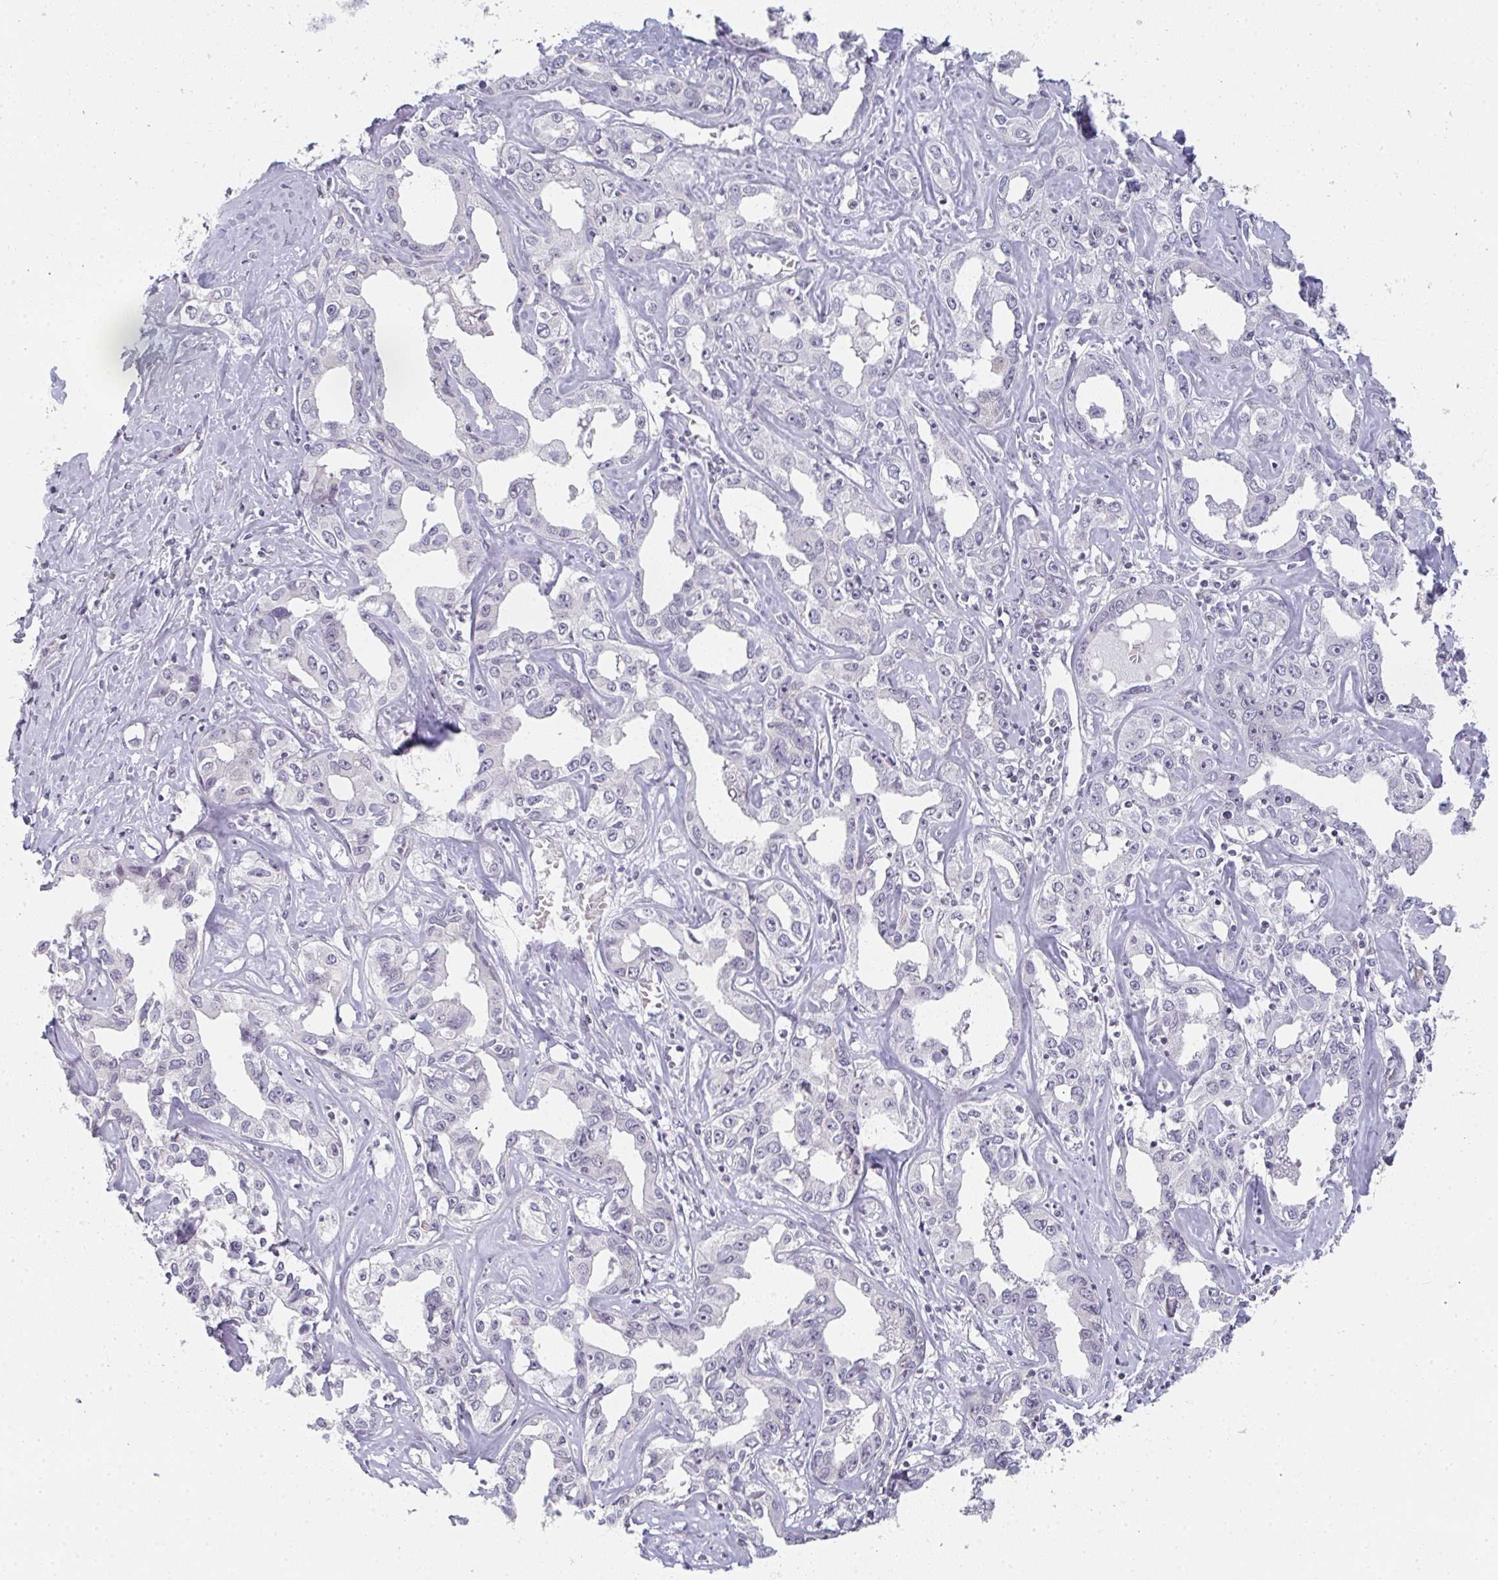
{"staining": {"intensity": "negative", "quantity": "none", "location": "none"}, "tissue": "liver cancer", "cell_type": "Tumor cells", "image_type": "cancer", "snomed": [{"axis": "morphology", "description": "Cholangiocarcinoma"}, {"axis": "topography", "description": "Liver"}], "caption": "Immunohistochemical staining of human liver cholangiocarcinoma displays no significant staining in tumor cells.", "gene": "RBBP6", "patient": {"sex": "male", "age": 59}}